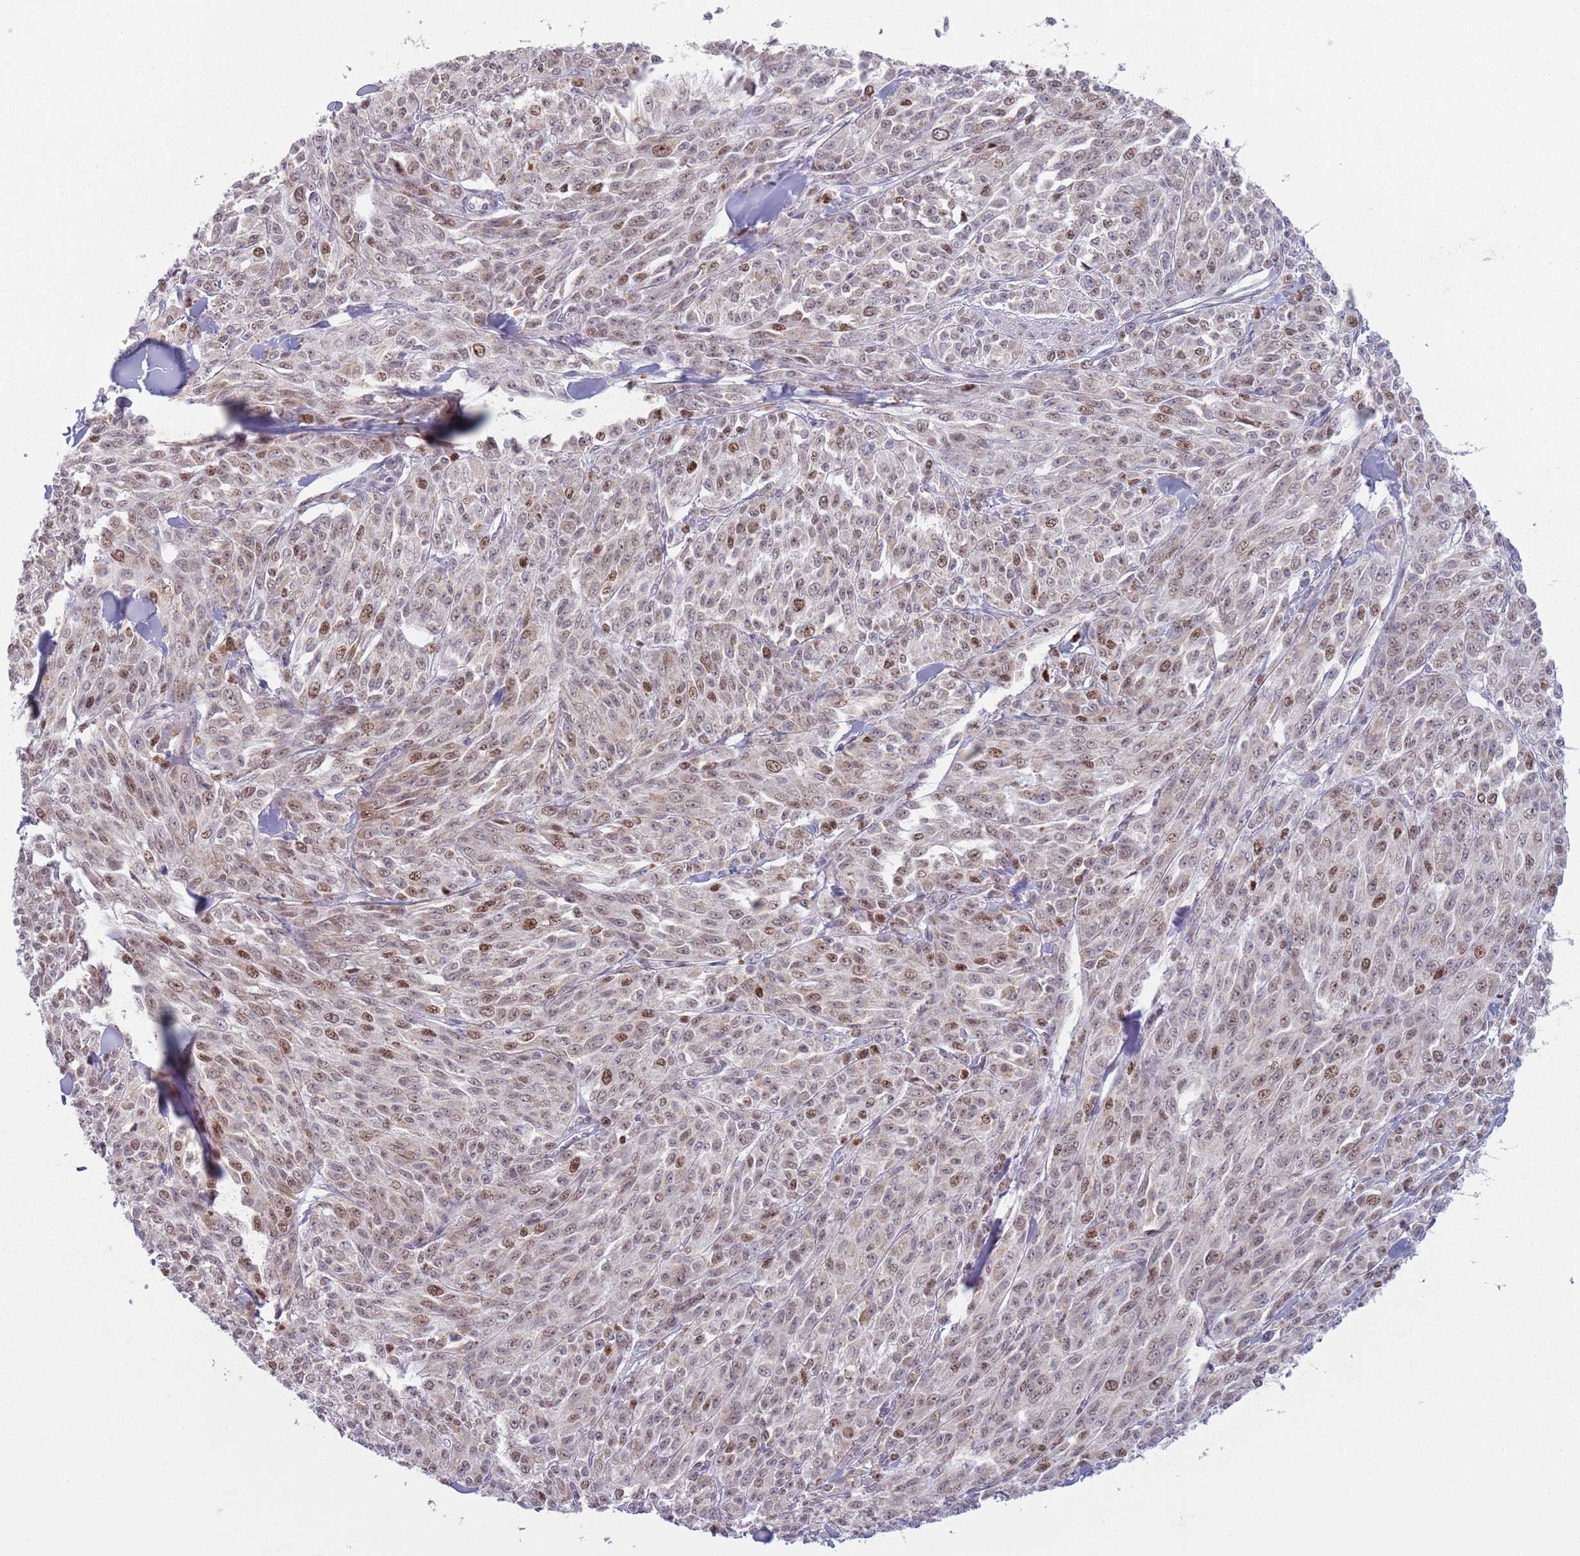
{"staining": {"intensity": "moderate", "quantity": "25%-75%", "location": "nuclear"}, "tissue": "melanoma", "cell_type": "Tumor cells", "image_type": "cancer", "snomed": [{"axis": "morphology", "description": "Malignant melanoma, NOS"}, {"axis": "topography", "description": "Skin"}], "caption": "The image reveals immunohistochemical staining of malignant melanoma. There is moderate nuclear positivity is identified in approximately 25%-75% of tumor cells. Nuclei are stained in blue.", "gene": "MRPL34", "patient": {"sex": "female", "age": 52}}